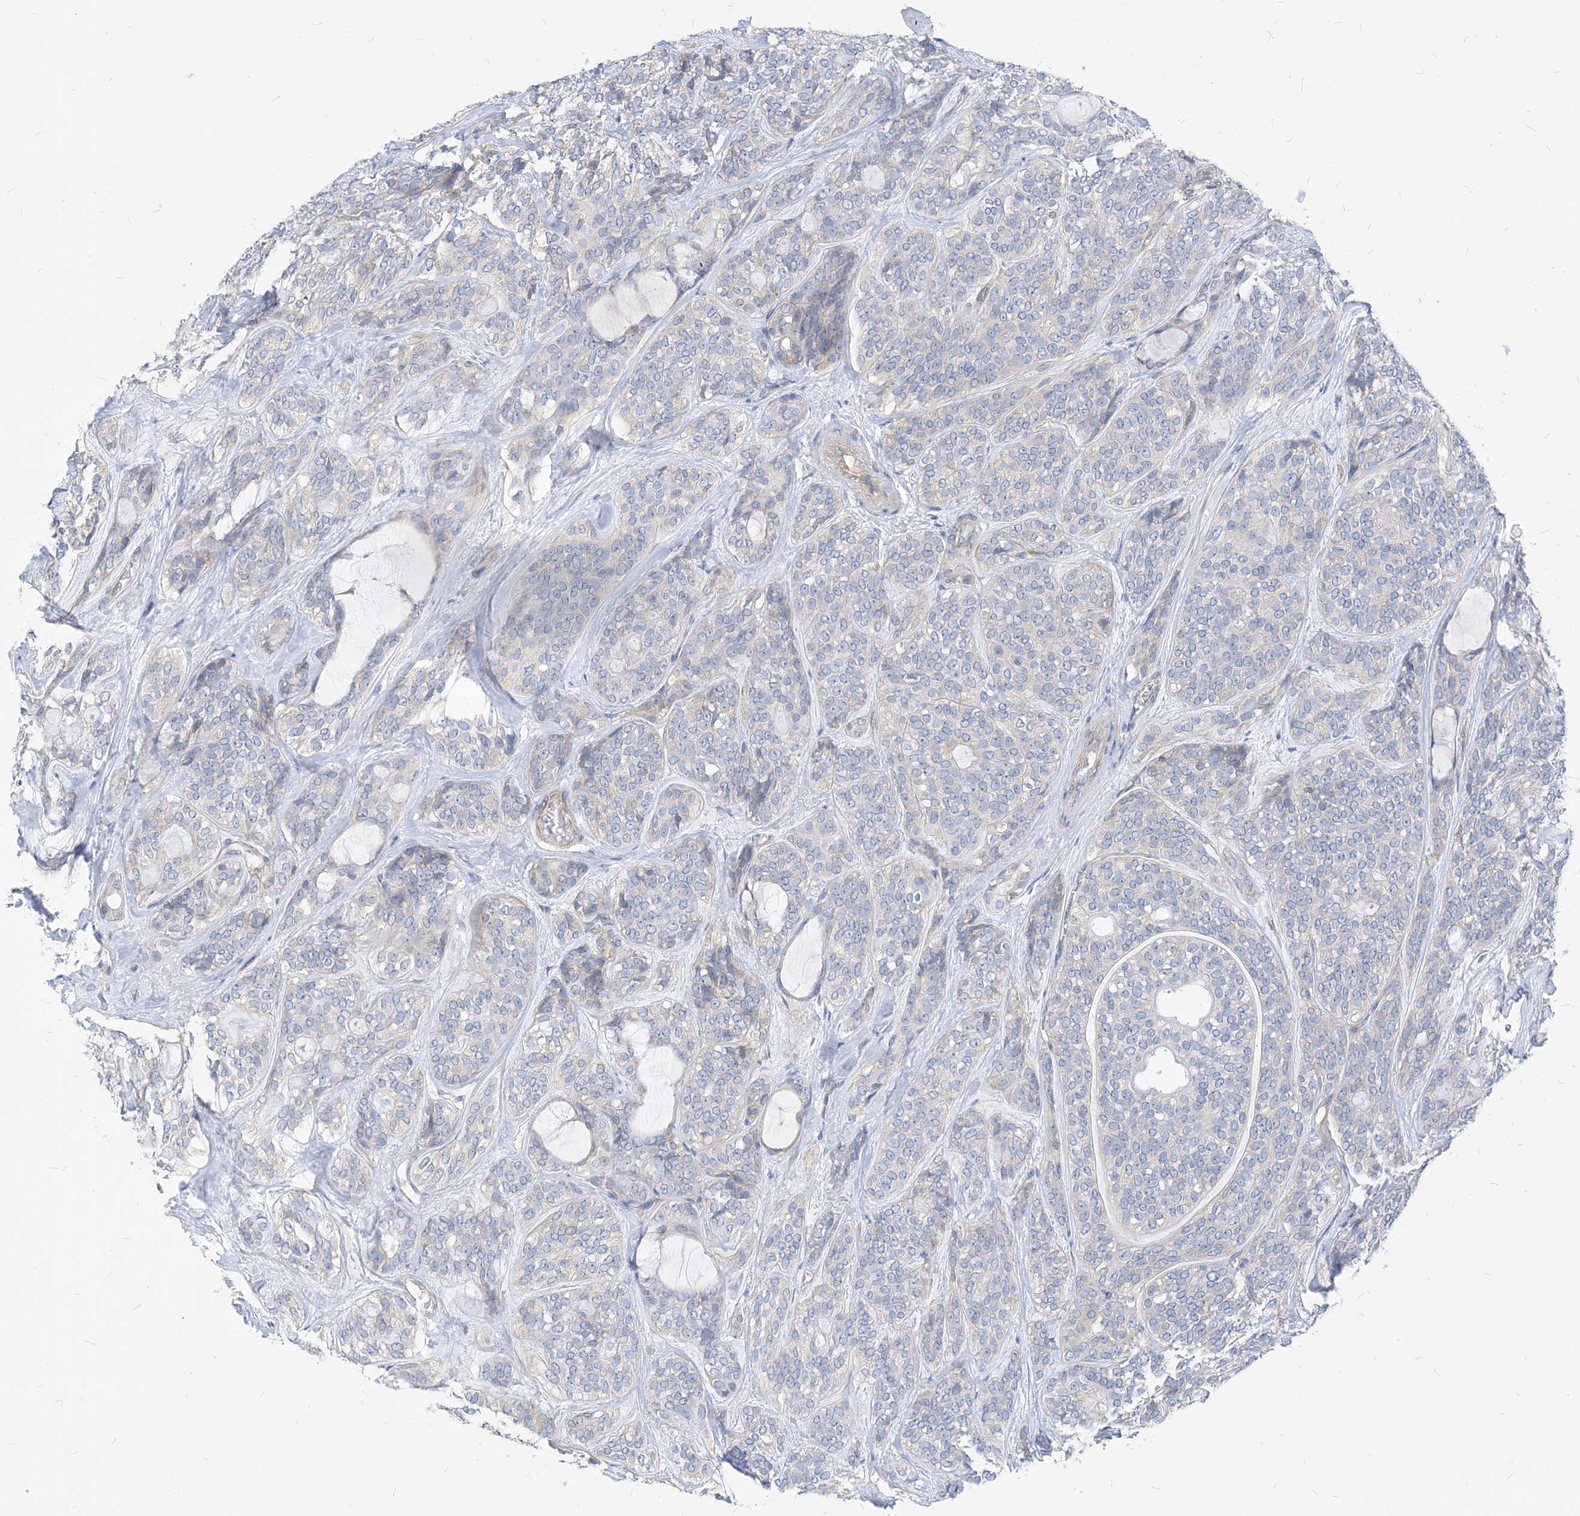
{"staining": {"intensity": "negative", "quantity": "none", "location": "none"}, "tissue": "head and neck cancer", "cell_type": "Tumor cells", "image_type": "cancer", "snomed": [{"axis": "morphology", "description": "Adenocarcinoma, NOS"}, {"axis": "topography", "description": "Head-Neck"}], "caption": "Immunohistochemical staining of human head and neck cancer displays no significant expression in tumor cells. The staining was performed using DAB (3,3'-diaminobenzidine) to visualize the protein expression in brown, while the nuclei were stained in blue with hematoxylin (Magnification: 20x).", "gene": "PLEKHA3", "patient": {"sex": "male", "age": 66}}